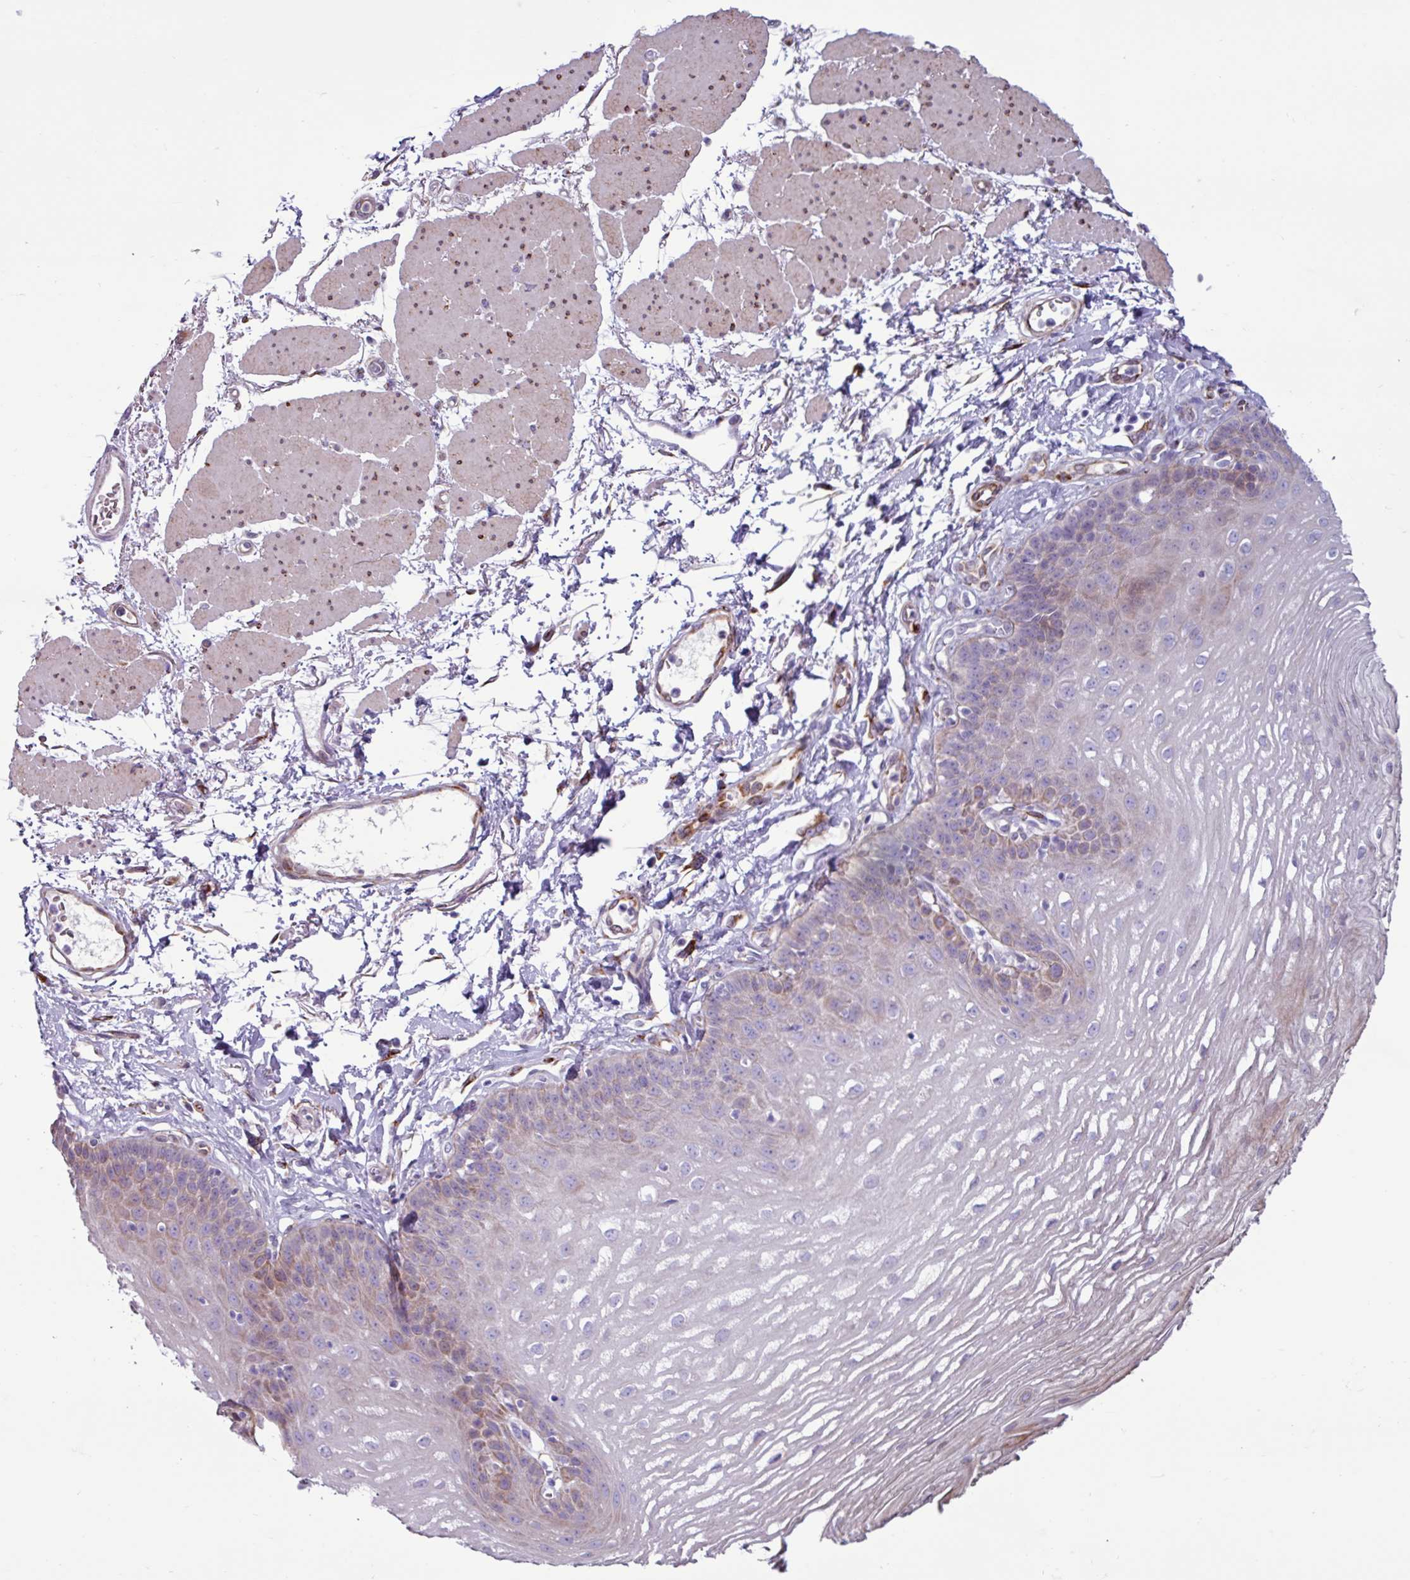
{"staining": {"intensity": "weak", "quantity": "<25%", "location": "cytoplasmic/membranous"}, "tissue": "esophagus", "cell_type": "Squamous epithelial cells", "image_type": "normal", "snomed": [{"axis": "morphology", "description": "Normal tissue, NOS"}, {"axis": "topography", "description": "Esophagus"}], "caption": "The image displays no significant staining in squamous epithelial cells of esophagus. (DAB (3,3'-diaminobenzidine) immunohistochemistry, high magnification).", "gene": "PPP1R35", "patient": {"sex": "female", "age": 81}}